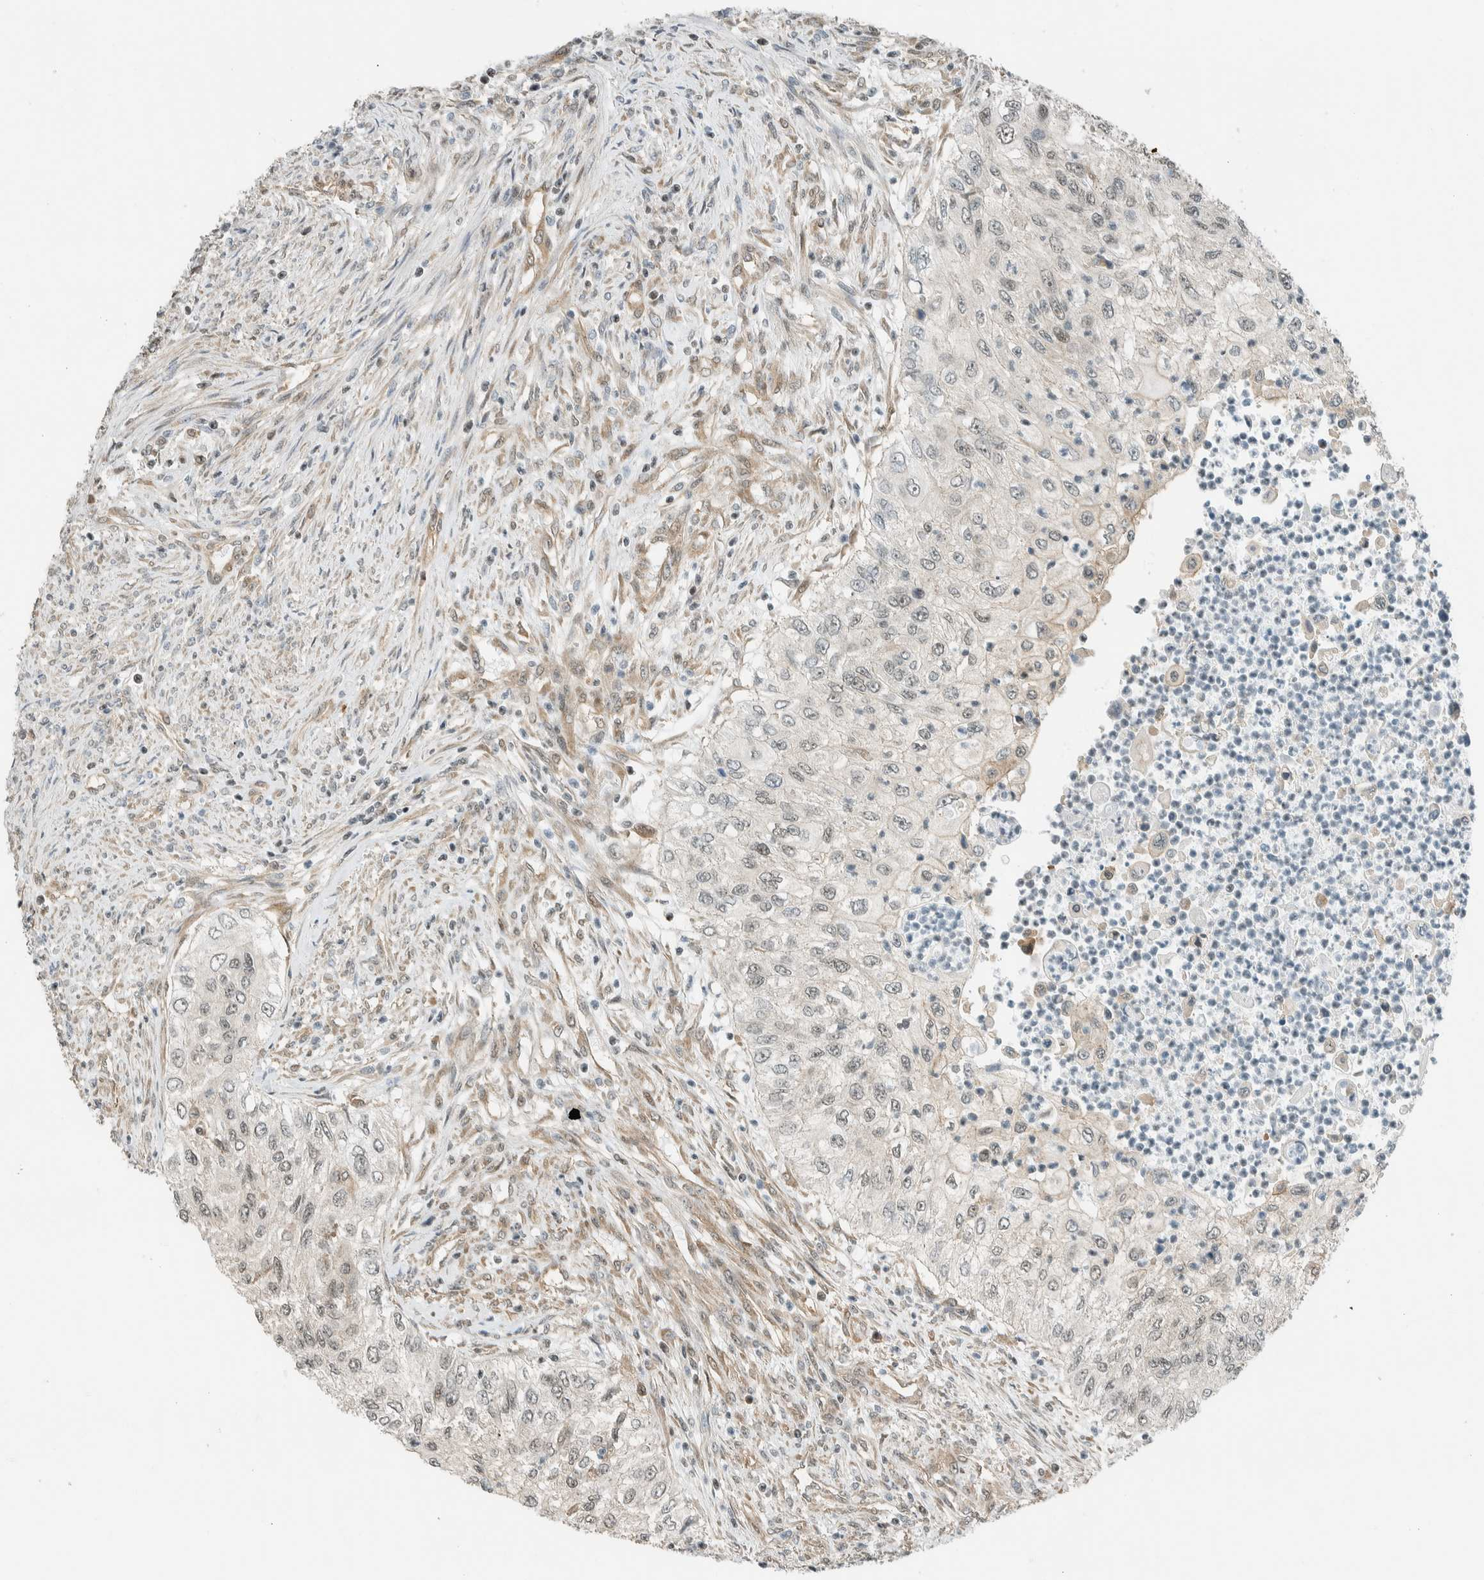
{"staining": {"intensity": "weak", "quantity": "<25%", "location": "nuclear"}, "tissue": "urothelial cancer", "cell_type": "Tumor cells", "image_type": "cancer", "snomed": [{"axis": "morphology", "description": "Urothelial carcinoma, High grade"}, {"axis": "topography", "description": "Urinary bladder"}], "caption": "DAB immunohistochemical staining of human urothelial carcinoma (high-grade) shows no significant positivity in tumor cells.", "gene": "NIBAN2", "patient": {"sex": "female", "age": 60}}